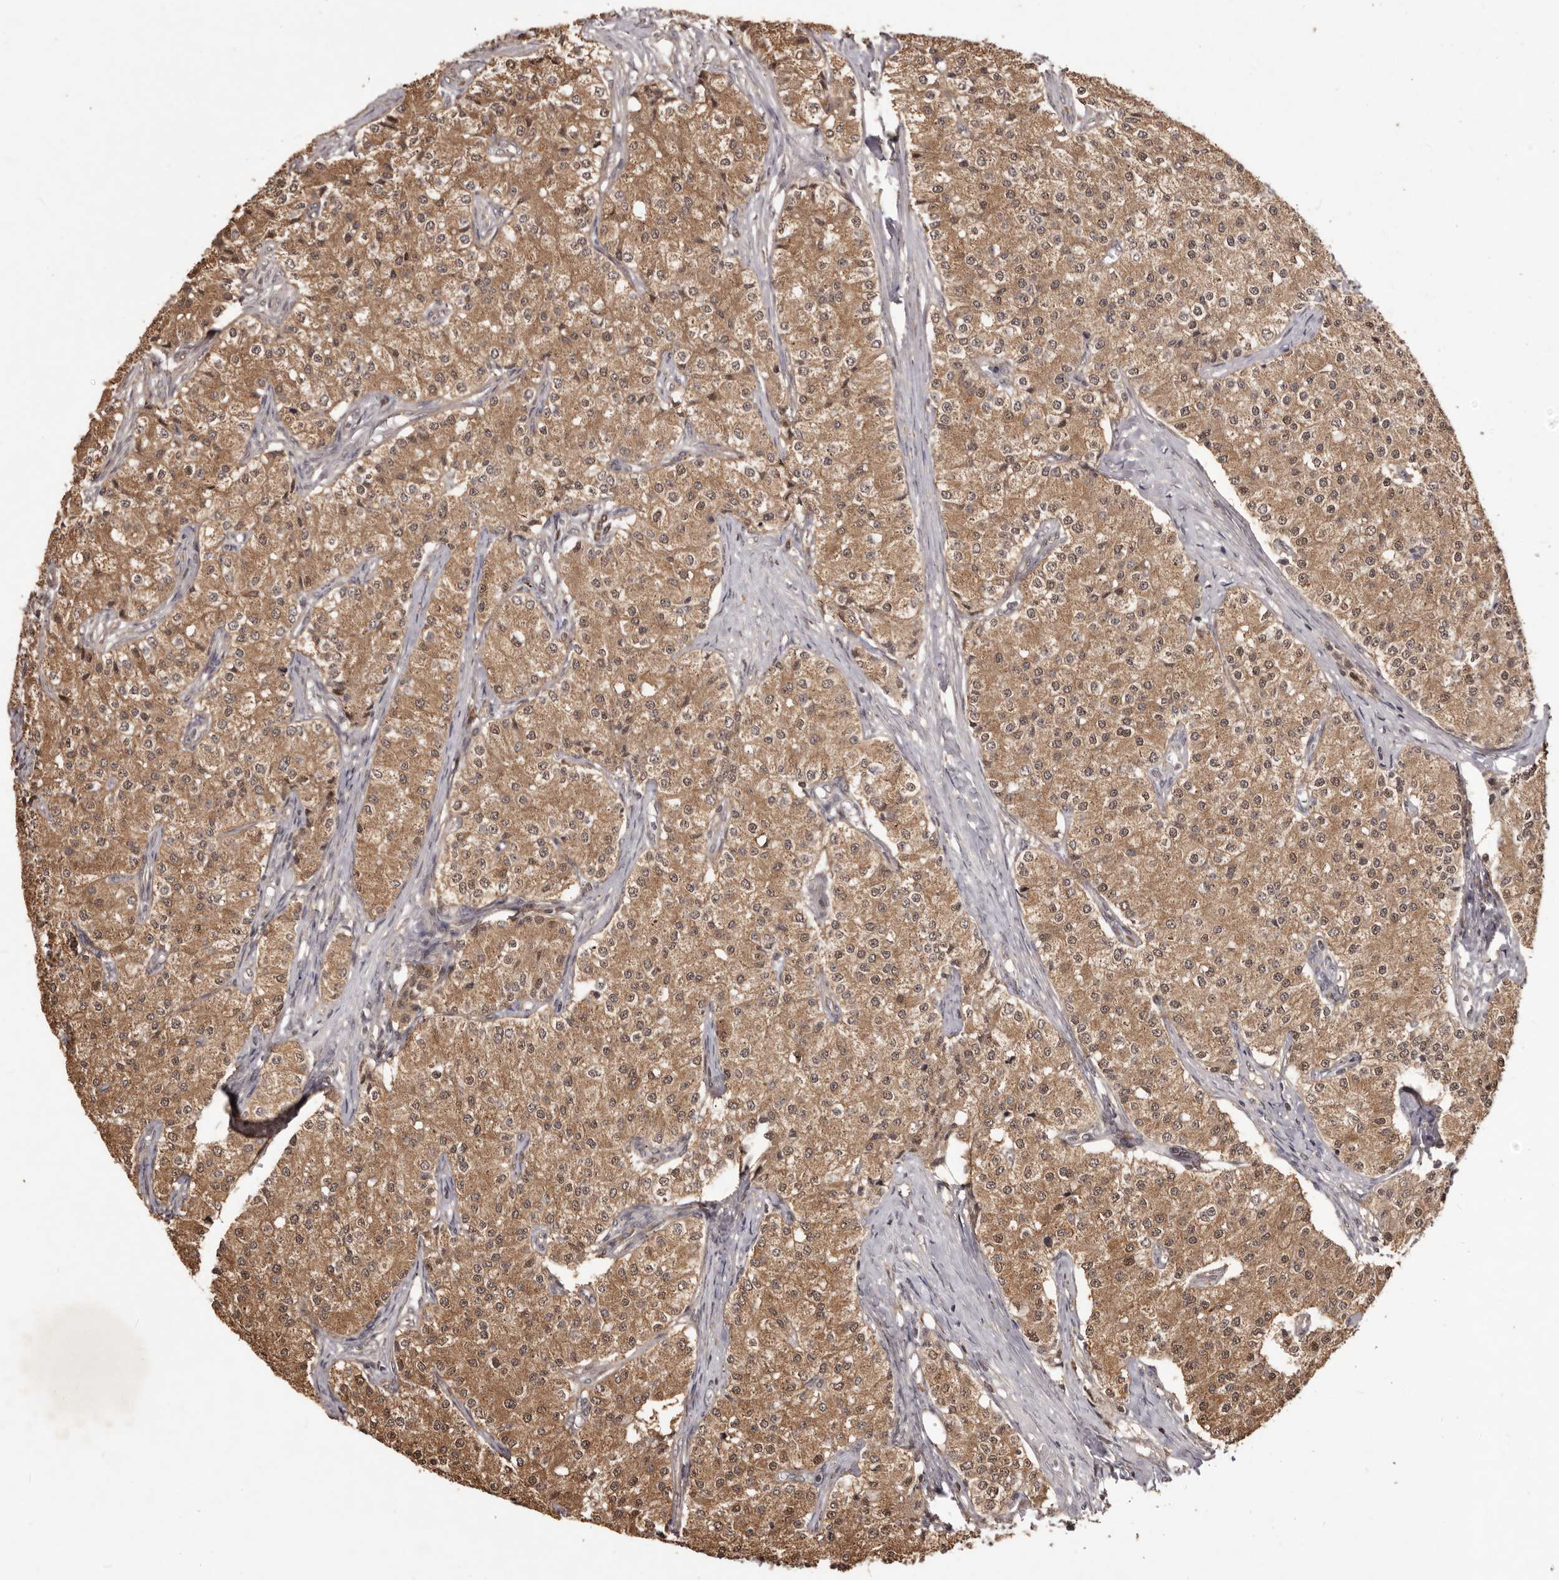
{"staining": {"intensity": "moderate", "quantity": ">75%", "location": "cytoplasmic/membranous"}, "tissue": "carcinoid", "cell_type": "Tumor cells", "image_type": "cancer", "snomed": [{"axis": "morphology", "description": "Carcinoid, malignant, NOS"}, {"axis": "topography", "description": "Colon"}], "caption": "This micrograph demonstrates immunohistochemistry (IHC) staining of human carcinoid, with medium moderate cytoplasmic/membranous positivity in approximately >75% of tumor cells.", "gene": "MTO1", "patient": {"sex": "female", "age": 52}}